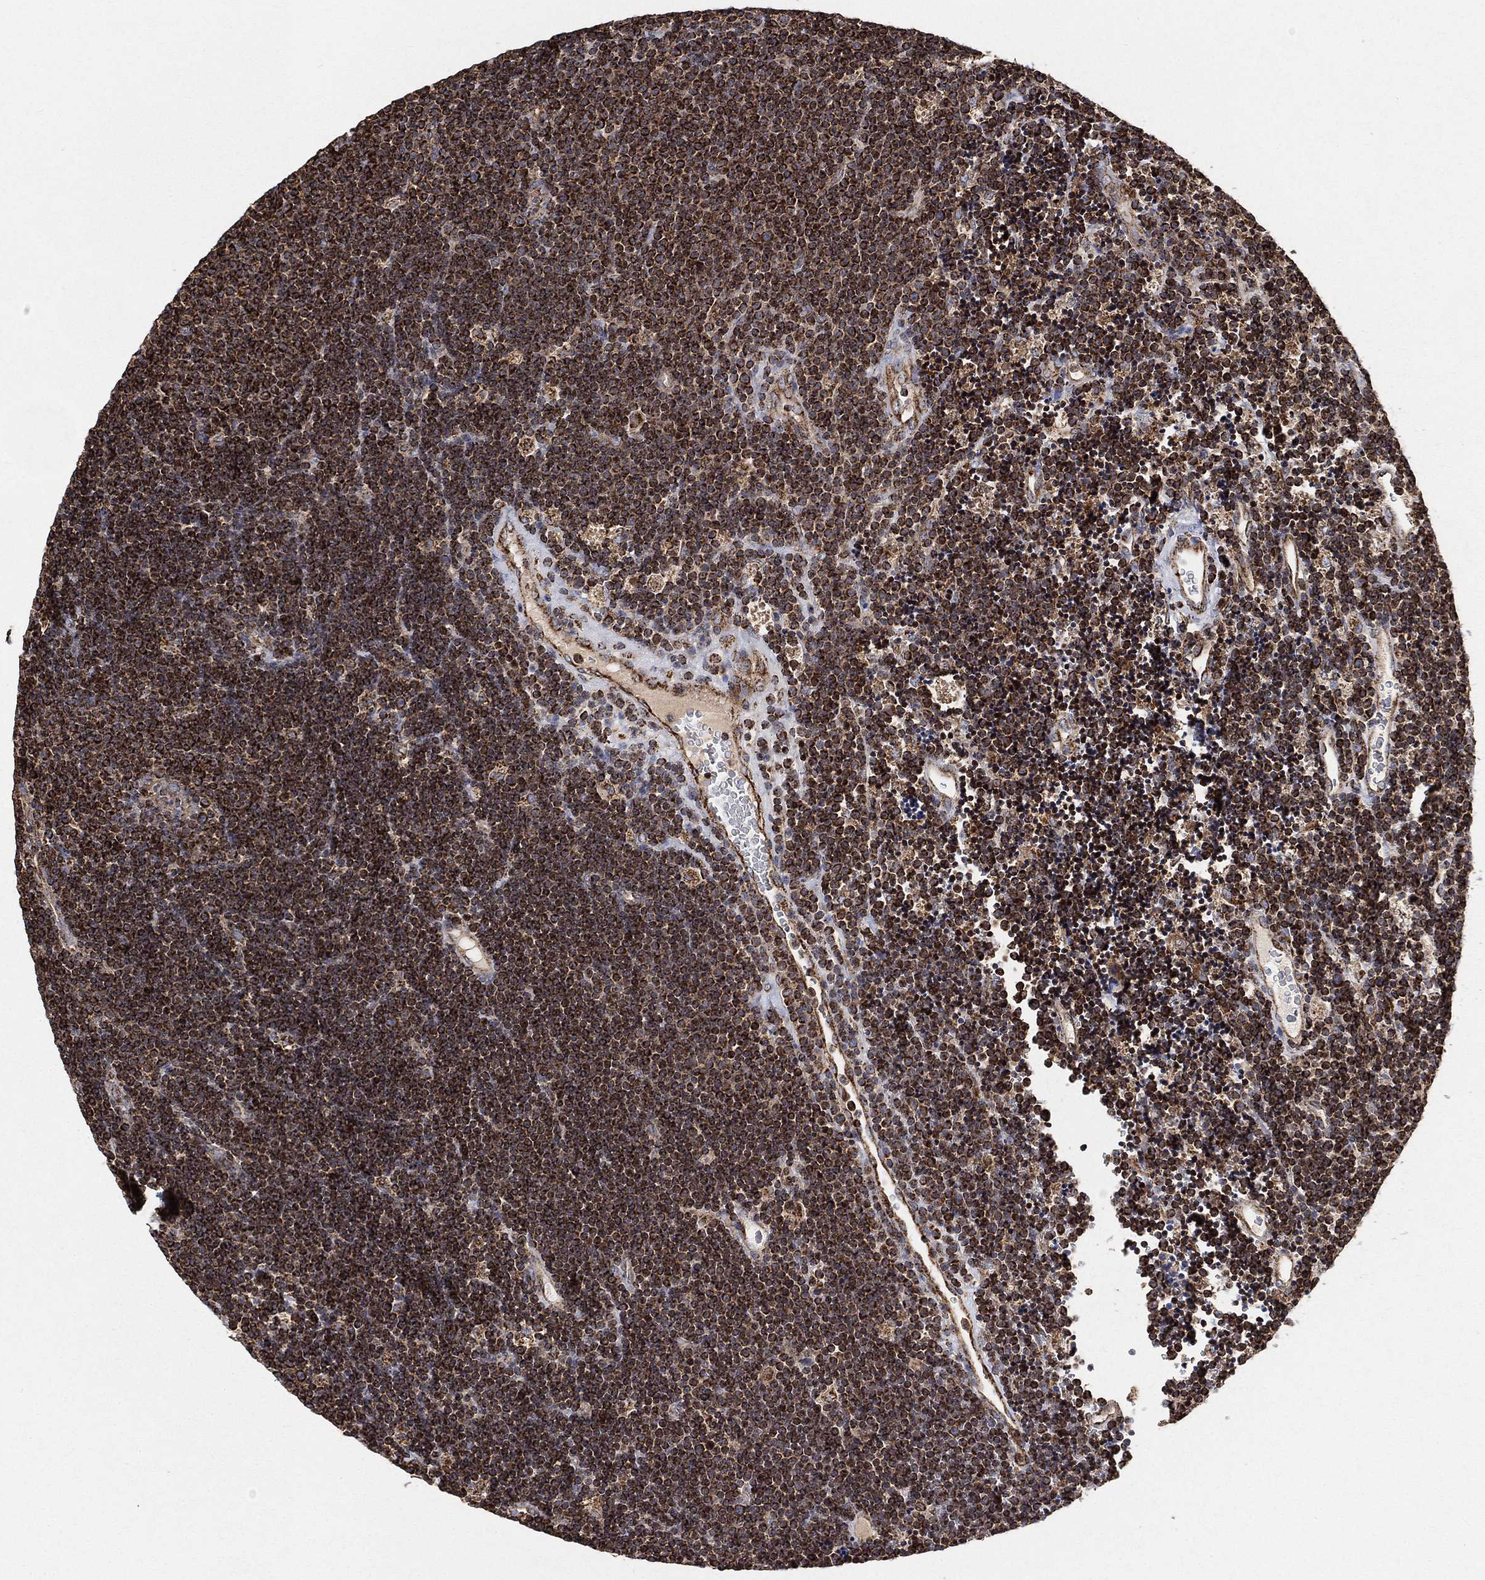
{"staining": {"intensity": "strong", "quantity": ">75%", "location": "cytoplasmic/membranous"}, "tissue": "lymphoma", "cell_type": "Tumor cells", "image_type": "cancer", "snomed": [{"axis": "morphology", "description": "Malignant lymphoma, non-Hodgkin's type, Low grade"}, {"axis": "topography", "description": "Brain"}], "caption": "This photomicrograph shows IHC staining of human lymphoma, with high strong cytoplasmic/membranous expression in approximately >75% of tumor cells.", "gene": "SLC38A7", "patient": {"sex": "female", "age": 66}}